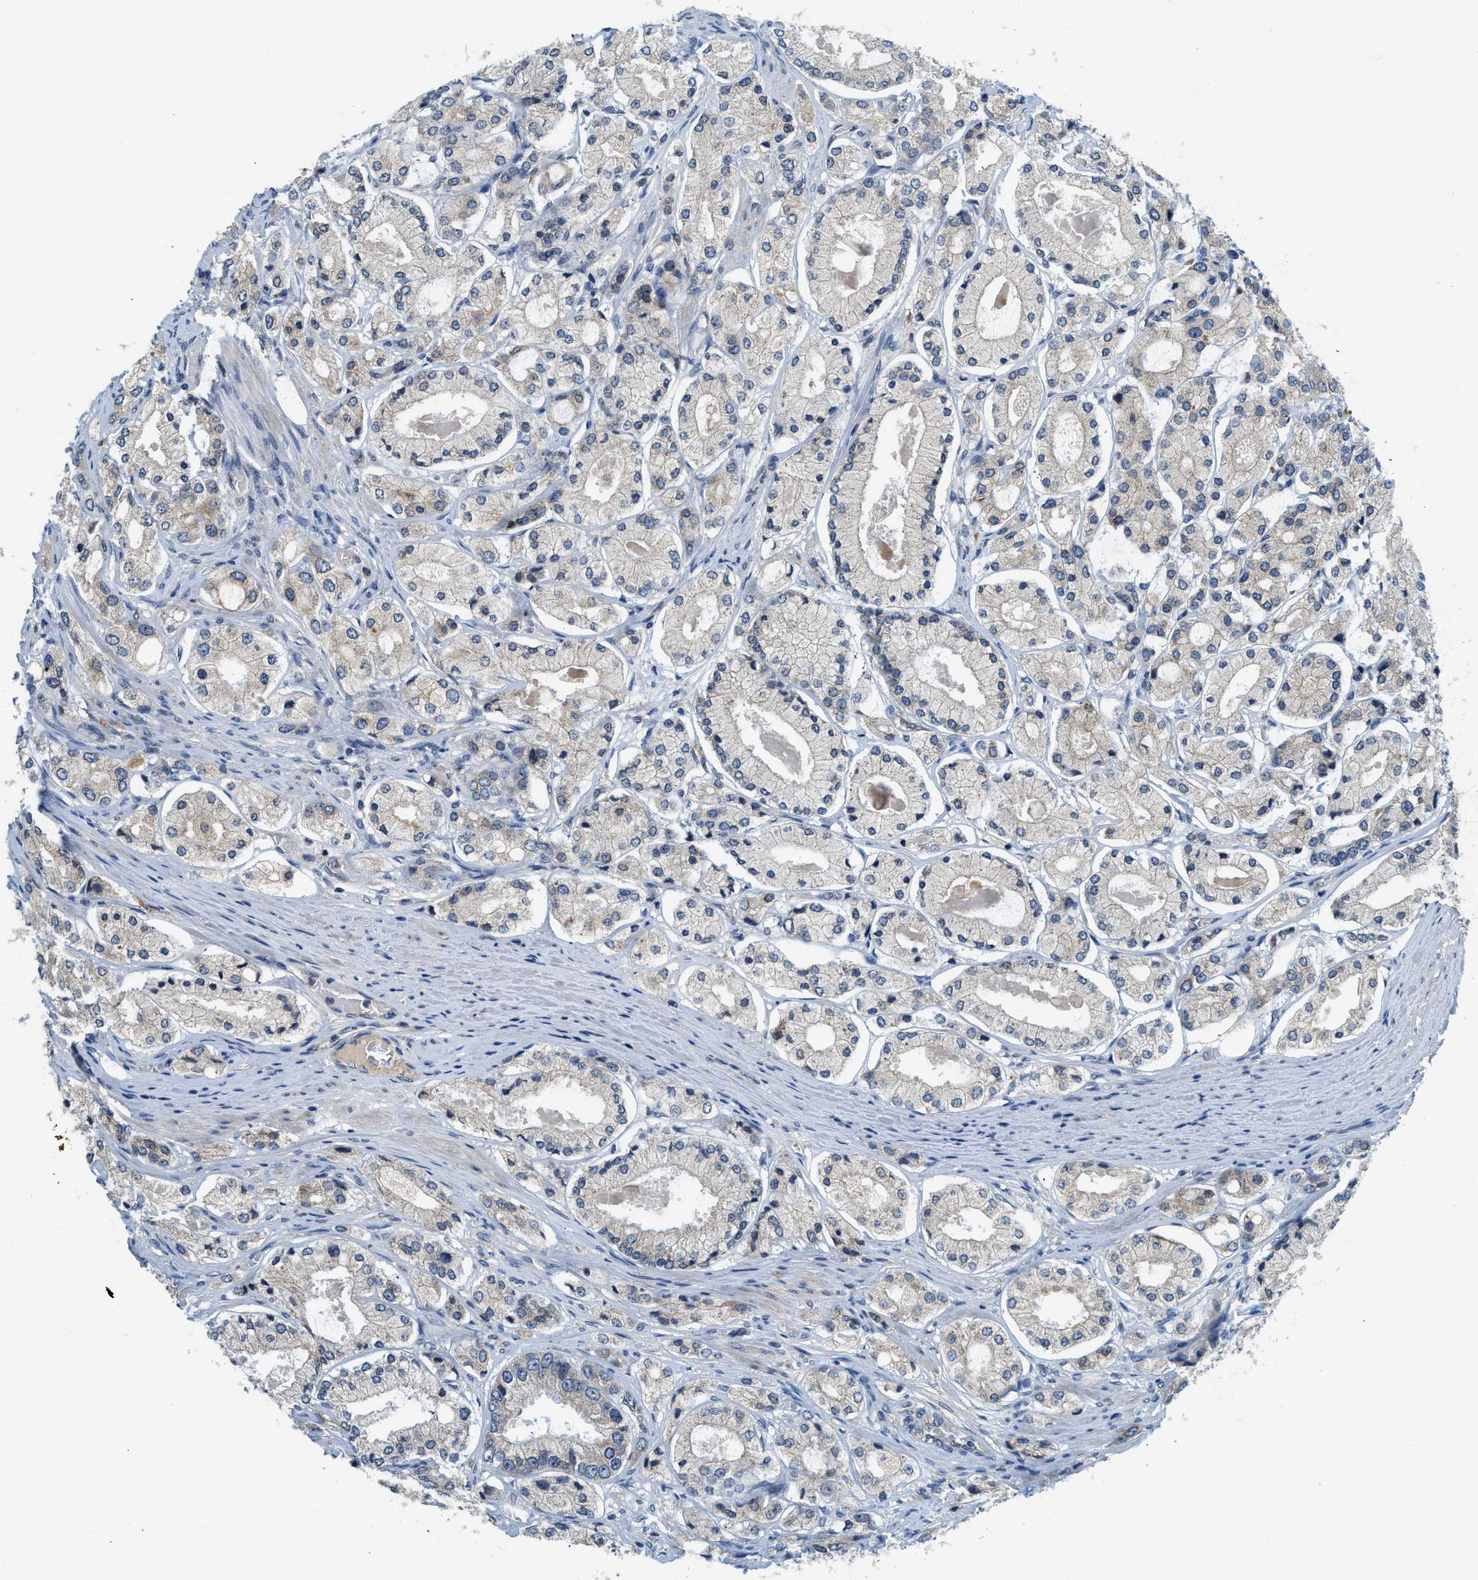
{"staining": {"intensity": "weak", "quantity": "25%-75%", "location": "cytoplasmic/membranous"}, "tissue": "prostate cancer", "cell_type": "Tumor cells", "image_type": "cancer", "snomed": [{"axis": "morphology", "description": "Adenocarcinoma, High grade"}, {"axis": "topography", "description": "Prostate"}], "caption": "Human prostate high-grade adenocarcinoma stained for a protein (brown) demonstrates weak cytoplasmic/membranous positive expression in approximately 25%-75% of tumor cells.", "gene": "BCAP31", "patient": {"sex": "male", "age": 65}}